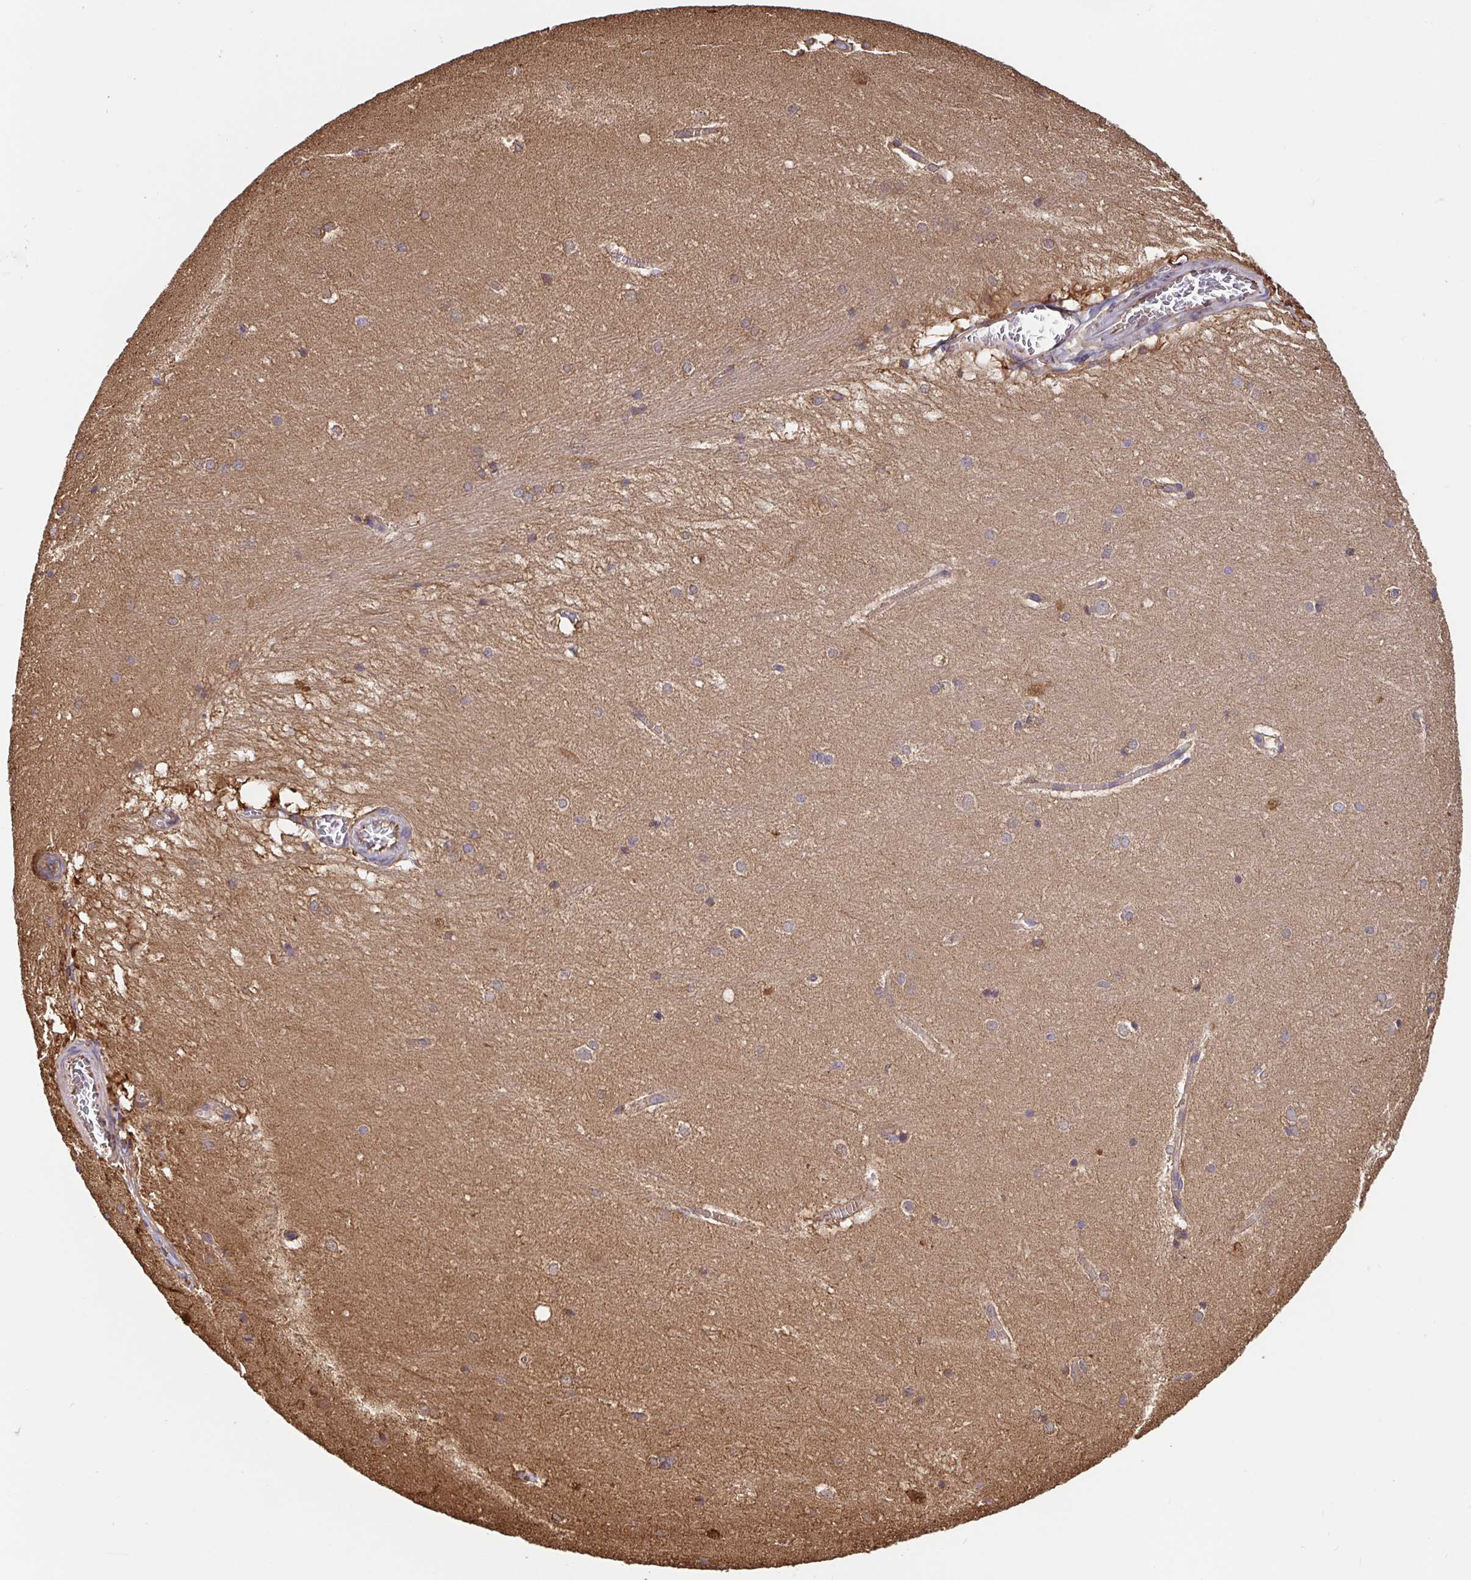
{"staining": {"intensity": "moderate", "quantity": "<25%", "location": "cytoplasmic/membranous"}, "tissue": "hippocampus", "cell_type": "Glial cells", "image_type": "normal", "snomed": [{"axis": "morphology", "description": "Normal tissue, NOS"}, {"axis": "topography", "description": "Cerebral cortex"}, {"axis": "topography", "description": "Hippocampus"}], "caption": "The image reveals staining of benign hippocampus, revealing moderate cytoplasmic/membranous protein staining (brown color) within glial cells.", "gene": "MAOA", "patient": {"sex": "female", "age": 19}}